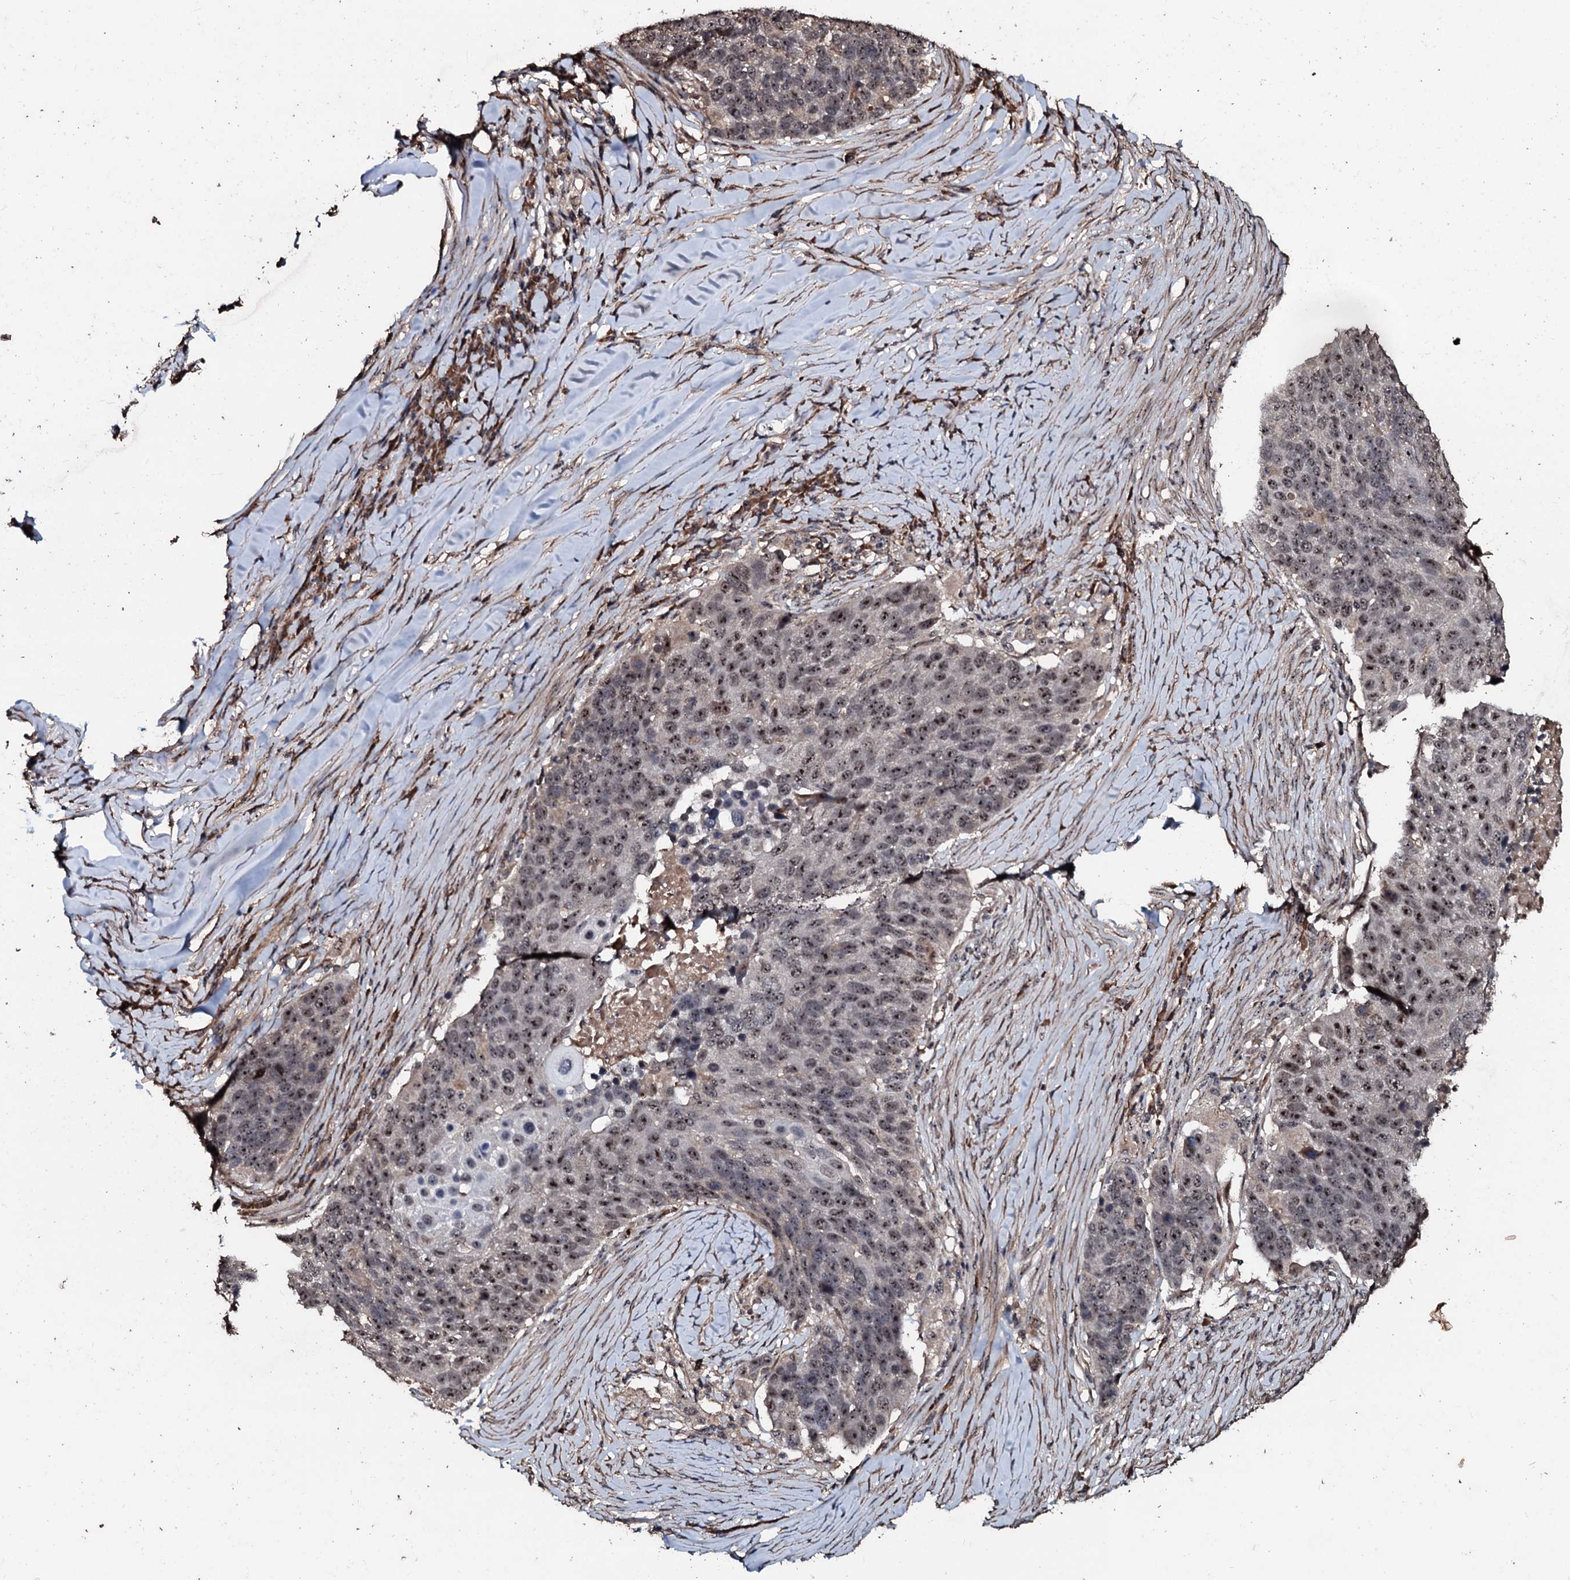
{"staining": {"intensity": "moderate", "quantity": ">75%", "location": "nuclear"}, "tissue": "lung cancer", "cell_type": "Tumor cells", "image_type": "cancer", "snomed": [{"axis": "morphology", "description": "Normal tissue, NOS"}, {"axis": "morphology", "description": "Squamous cell carcinoma, NOS"}, {"axis": "topography", "description": "Lymph node"}, {"axis": "topography", "description": "Lung"}], "caption": "This is an image of immunohistochemistry (IHC) staining of lung squamous cell carcinoma, which shows moderate positivity in the nuclear of tumor cells.", "gene": "SUPT7L", "patient": {"sex": "male", "age": 66}}